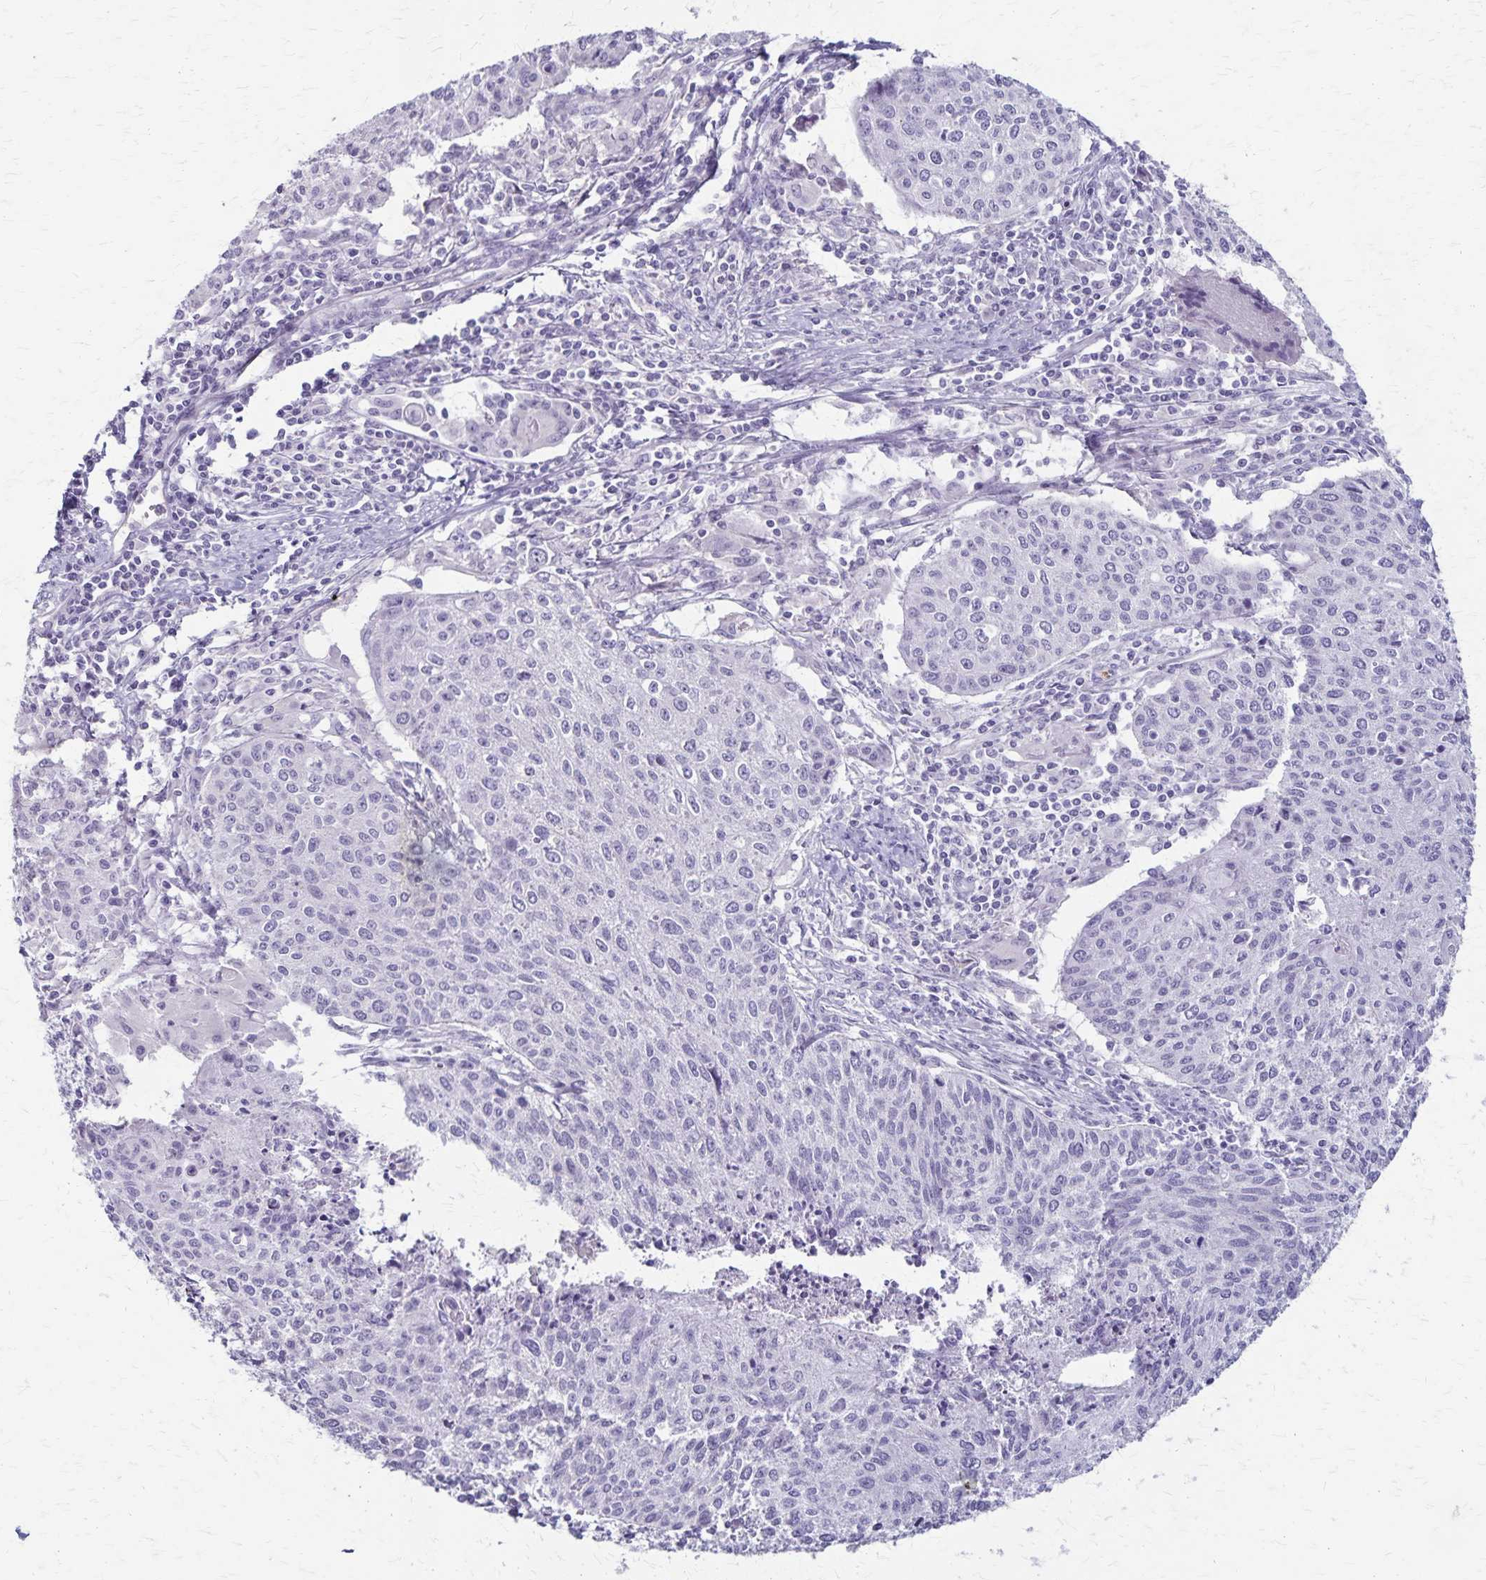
{"staining": {"intensity": "negative", "quantity": "none", "location": "none"}, "tissue": "cervical cancer", "cell_type": "Tumor cells", "image_type": "cancer", "snomed": [{"axis": "morphology", "description": "Squamous cell carcinoma, NOS"}, {"axis": "topography", "description": "Cervix"}], "caption": "DAB (3,3'-diaminobenzidine) immunohistochemical staining of cervical cancer shows no significant staining in tumor cells.", "gene": "RASL10B", "patient": {"sex": "female", "age": 38}}